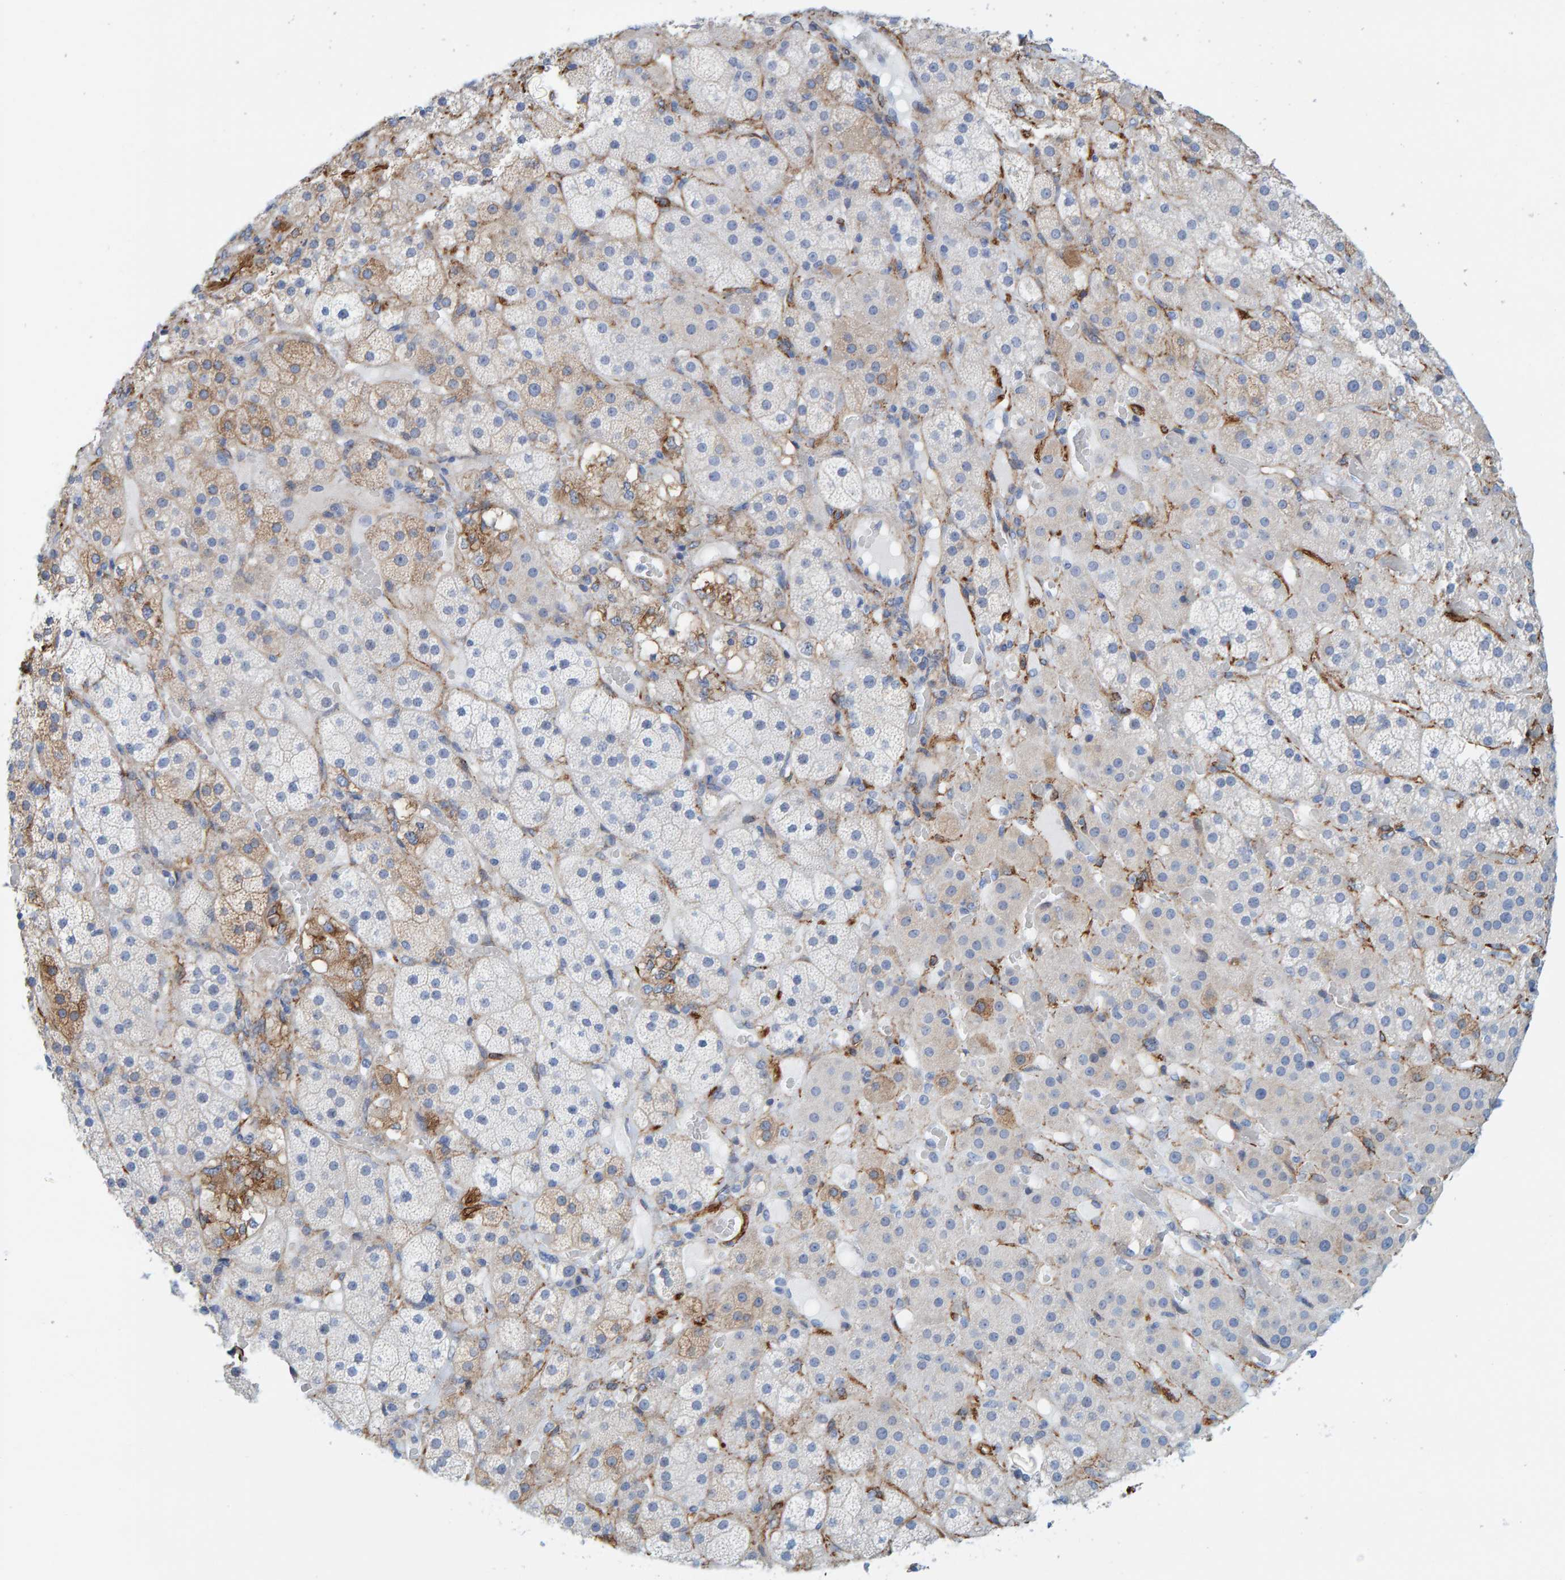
{"staining": {"intensity": "moderate", "quantity": "<25%", "location": "cytoplasmic/membranous"}, "tissue": "adrenal gland", "cell_type": "Glandular cells", "image_type": "normal", "snomed": [{"axis": "morphology", "description": "Normal tissue, NOS"}, {"axis": "topography", "description": "Adrenal gland"}], "caption": "Immunohistochemical staining of normal human adrenal gland displays moderate cytoplasmic/membranous protein positivity in approximately <25% of glandular cells. The staining is performed using DAB (3,3'-diaminobenzidine) brown chromogen to label protein expression. The nuclei are counter-stained blue using hematoxylin.", "gene": "MAP1B", "patient": {"sex": "male", "age": 57}}